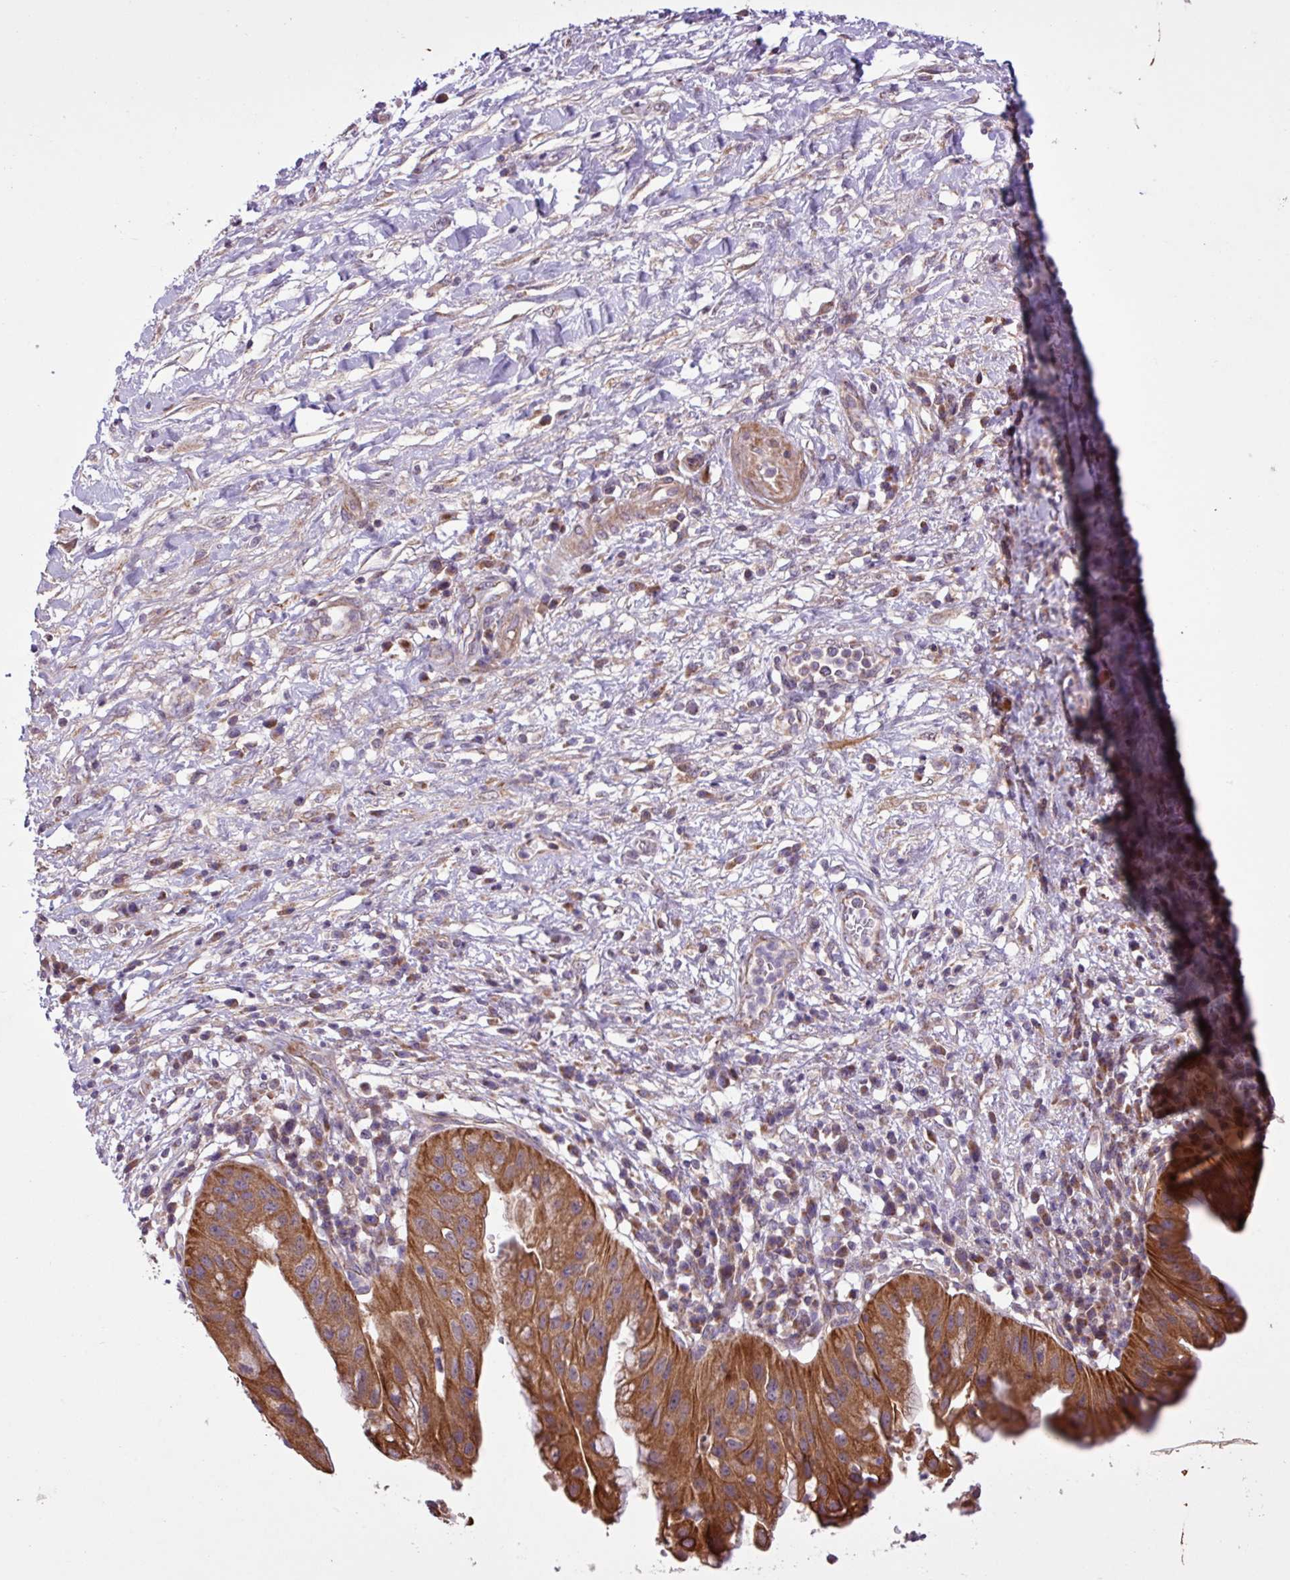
{"staining": {"intensity": "strong", "quantity": ">75%", "location": "cytoplasmic/membranous"}, "tissue": "pancreatic cancer", "cell_type": "Tumor cells", "image_type": "cancer", "snomed": [{"axis": "morphology", "description": "Adenocarcinoma, NOS"}, {"axis": "topography", "description": "Pancreas"}], "caption": "Immunohistochemical staining of pancreatic cancer (adenocarcinoma) reveals strong cytoplasmic/membranous protein positivity in about >75% of tumor cells.", "gene": "TIMM10B", "patient": {"sex": "male", "age": 68}}